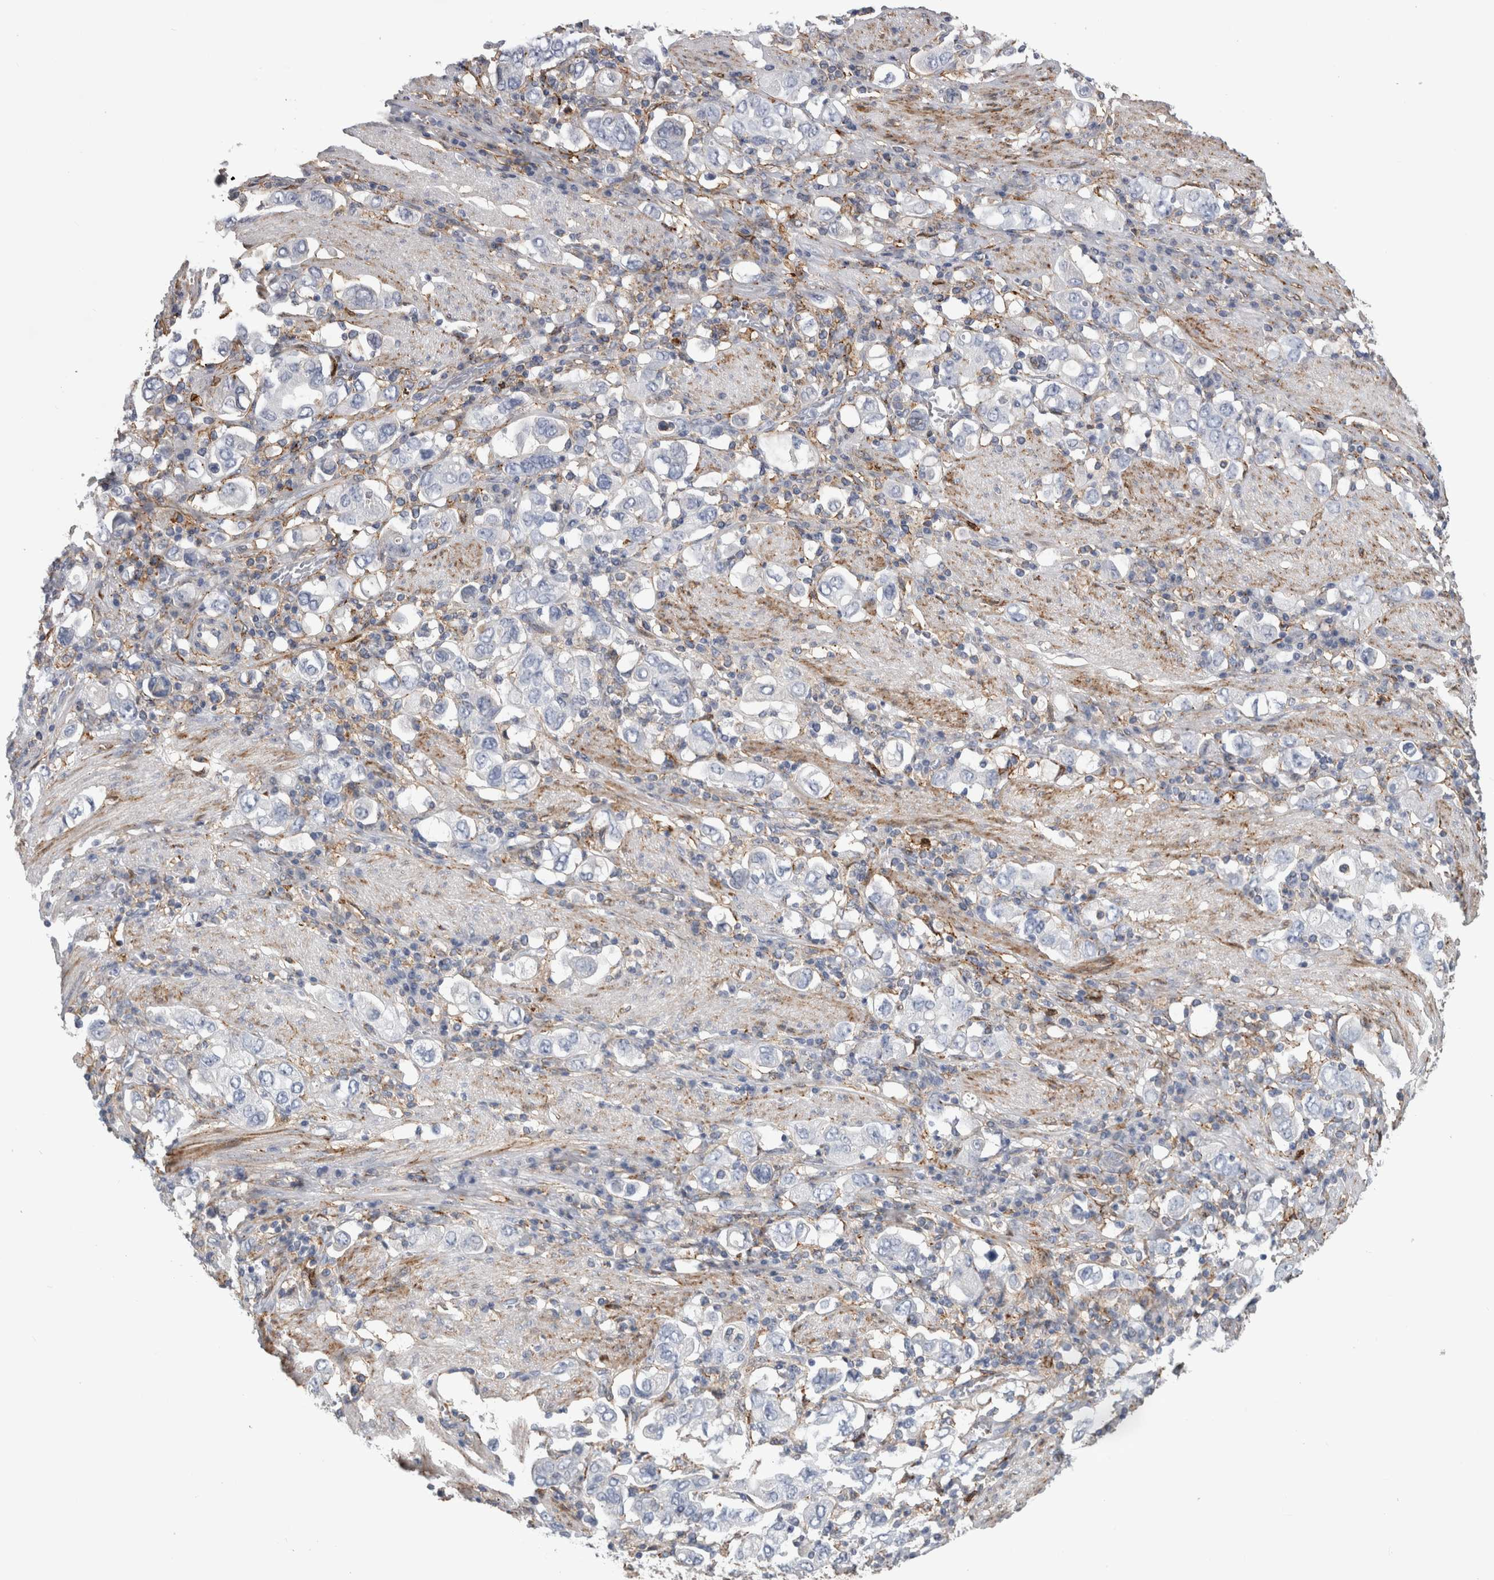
{"staining": {"intensity": "negative", "quantity": "none", "location": "none"}, "tissue": "stomach cancer", "cell_type": "Tumor cells", "image_type": "cancer", "snomed": [{"axis": "morphology", "description": "Adenocarcinoma, NOS"}, {"axis": "topography", "description": "Stomach, upper"}], "caption": "Tumor cells are negative for brown protein staining in stomach cancer (adenocarcinoma). (Brightfield microscopy of DAB IHC at high magnification).", "gene": "DNAJC24", "patient": {"sex": "male", "age": 62}}